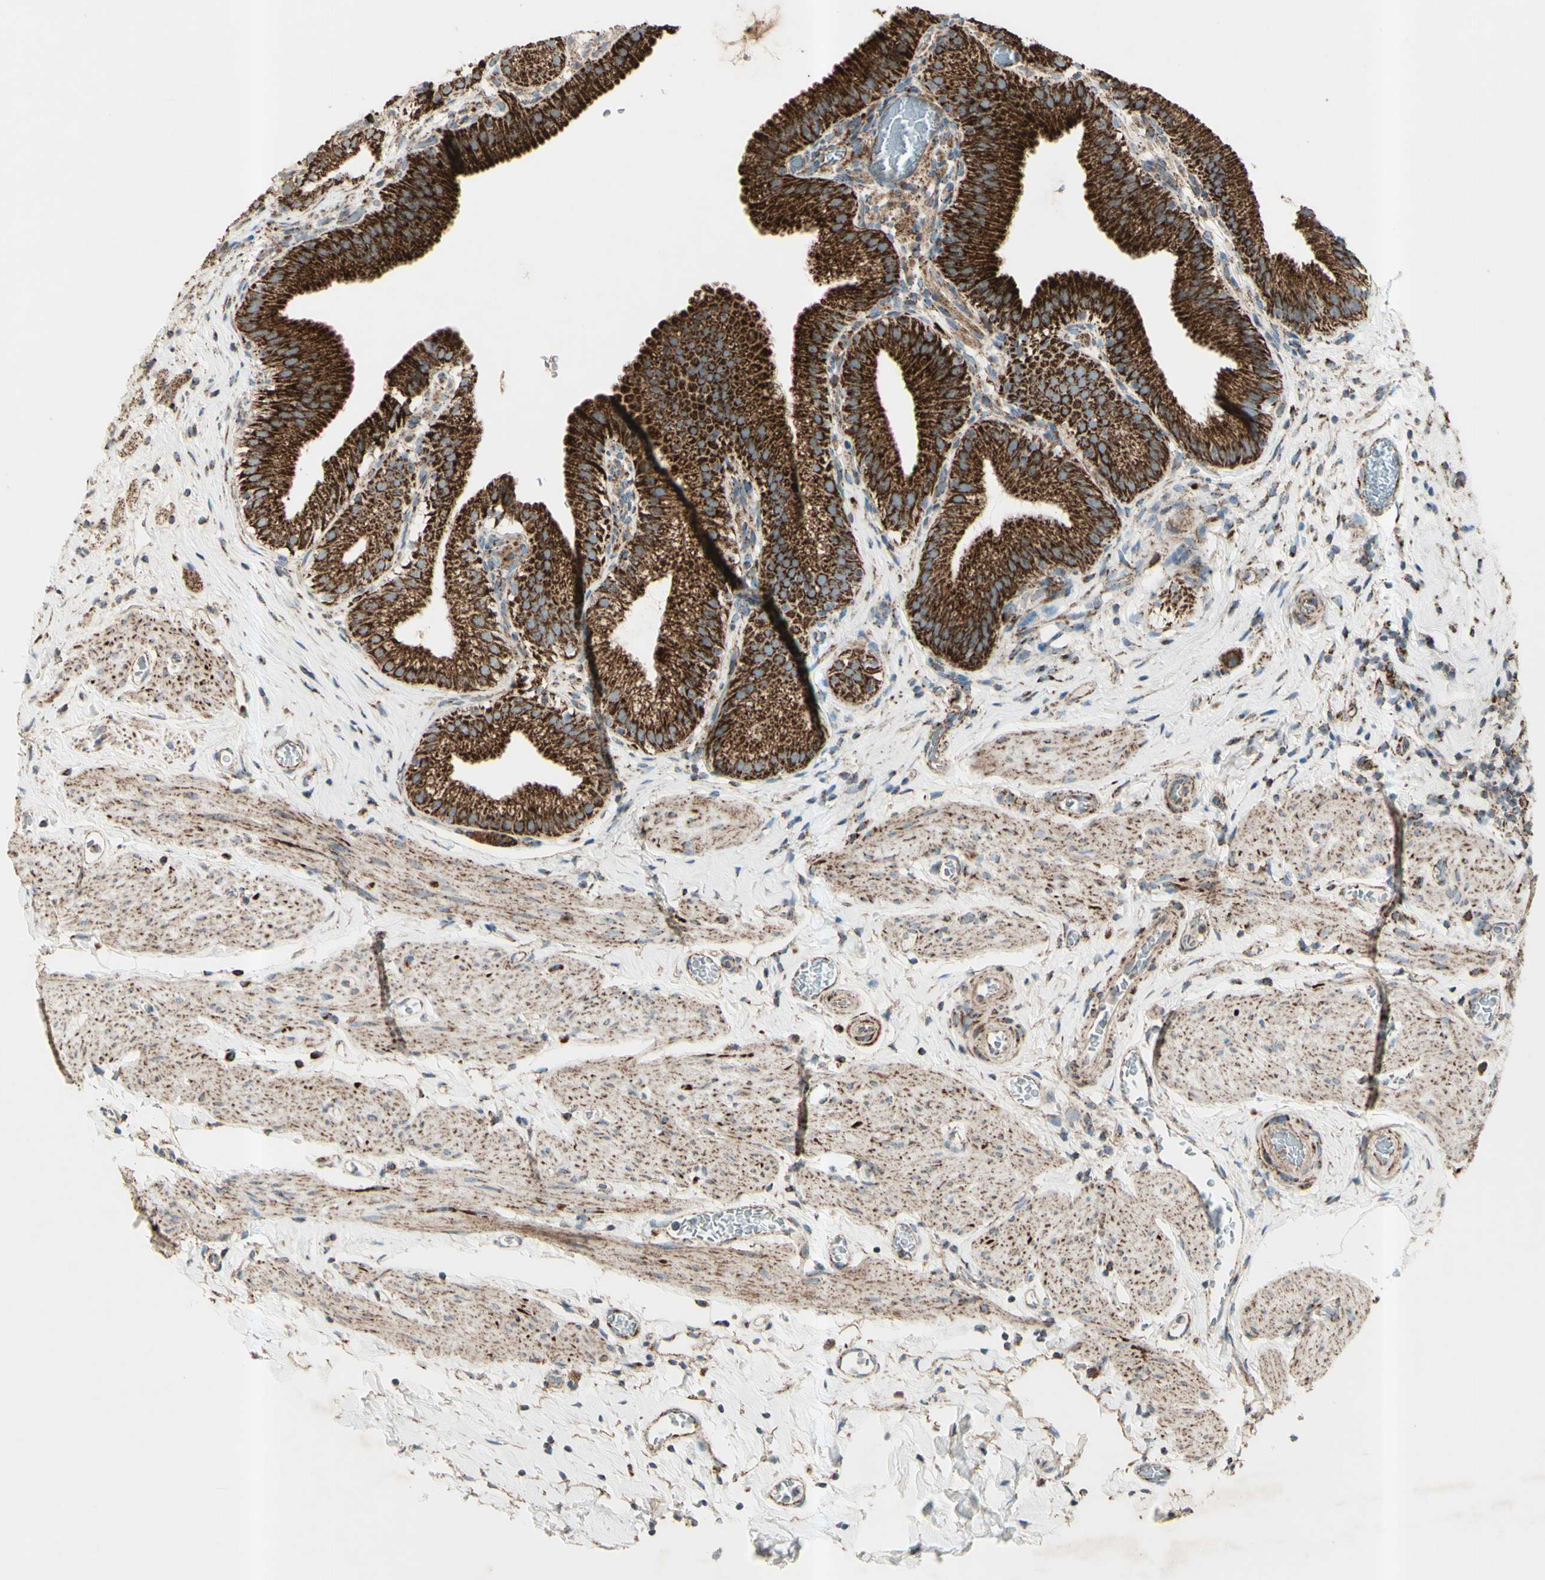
{"staining": {"intensity": "strong", "quantity": ">75%", "location": "cytoplasmic/membranous"}, "tissue": "gallbladder", "cell_type": "Glandular cells", "image_type": "normal", "snomed": [{"axis": "morphology", "description": "Normal tissue, NOS"}, {"axis": "topography", "description": "Gallbladder"}], "caption": "Immunohistochemistry (IHC) image of unremarkable human gallbladder stained for a protein (brown), which demonstrates high levels of strong cytoplasmic/membranous positivity in approximately >75% of glandular cells.", "gene": "RHOT1", "patient": {"sex": "male", "age": 54}}